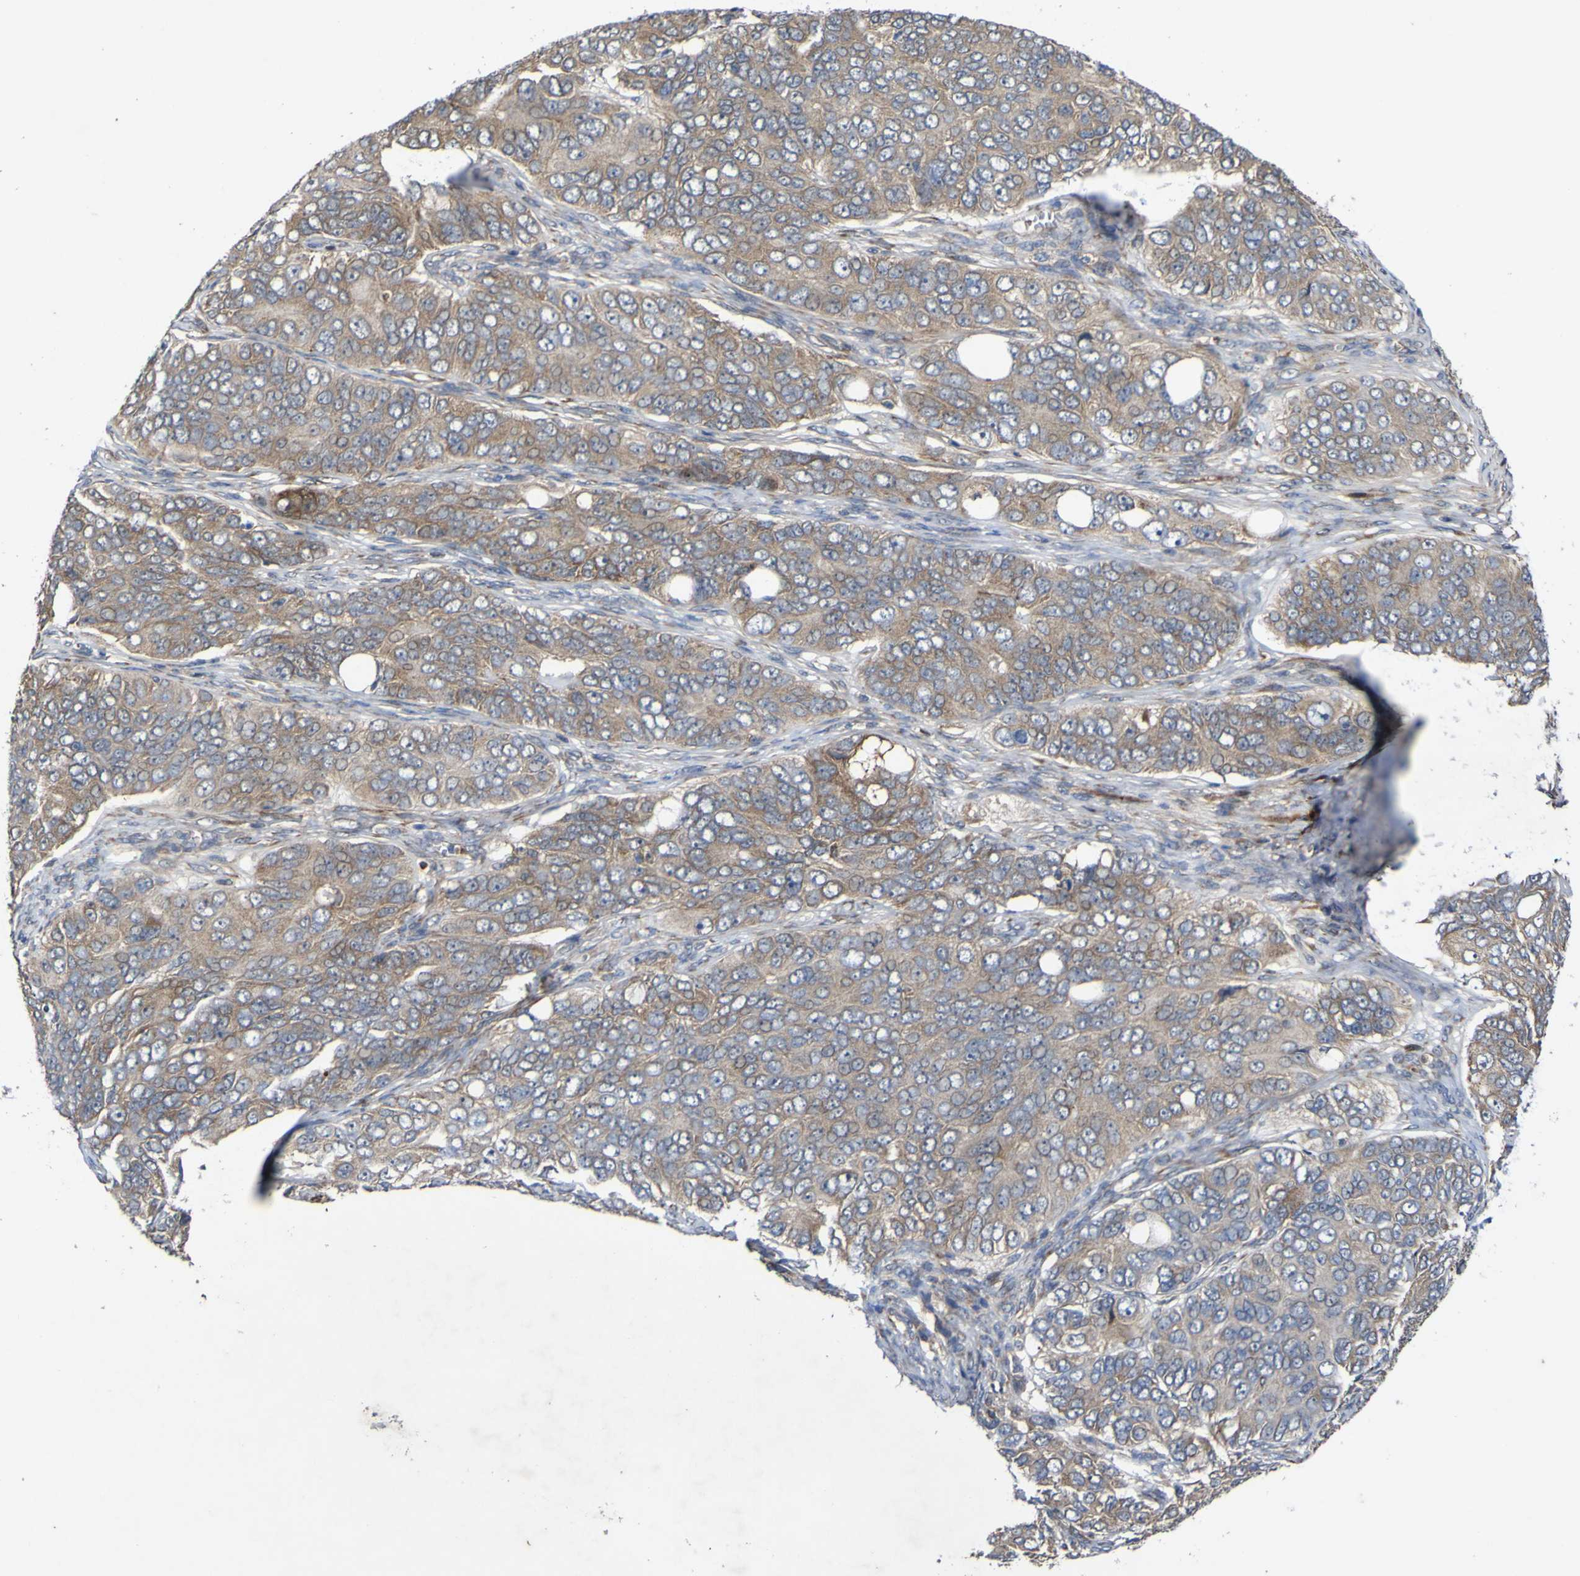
{"staining": {"intensity": "weak", "quantity": ">75%", "location": "cytoplasmic/membranous"}, "tissue": "ovarian cancer", "cell_type": "Tumor cells", "image_type": "cancer", "snomed": [{"axis": "morphology", "description": "Carcinoma, endometroid"}, {"axis": "topography", "description": "Ovary"}], "caption": "Endometroid carcinoma (ovarian) stained with a protein marker displays weak staining in tumor cells.", "gene": "IRAK2", "patient": {"sex": "female", "age": 51}}